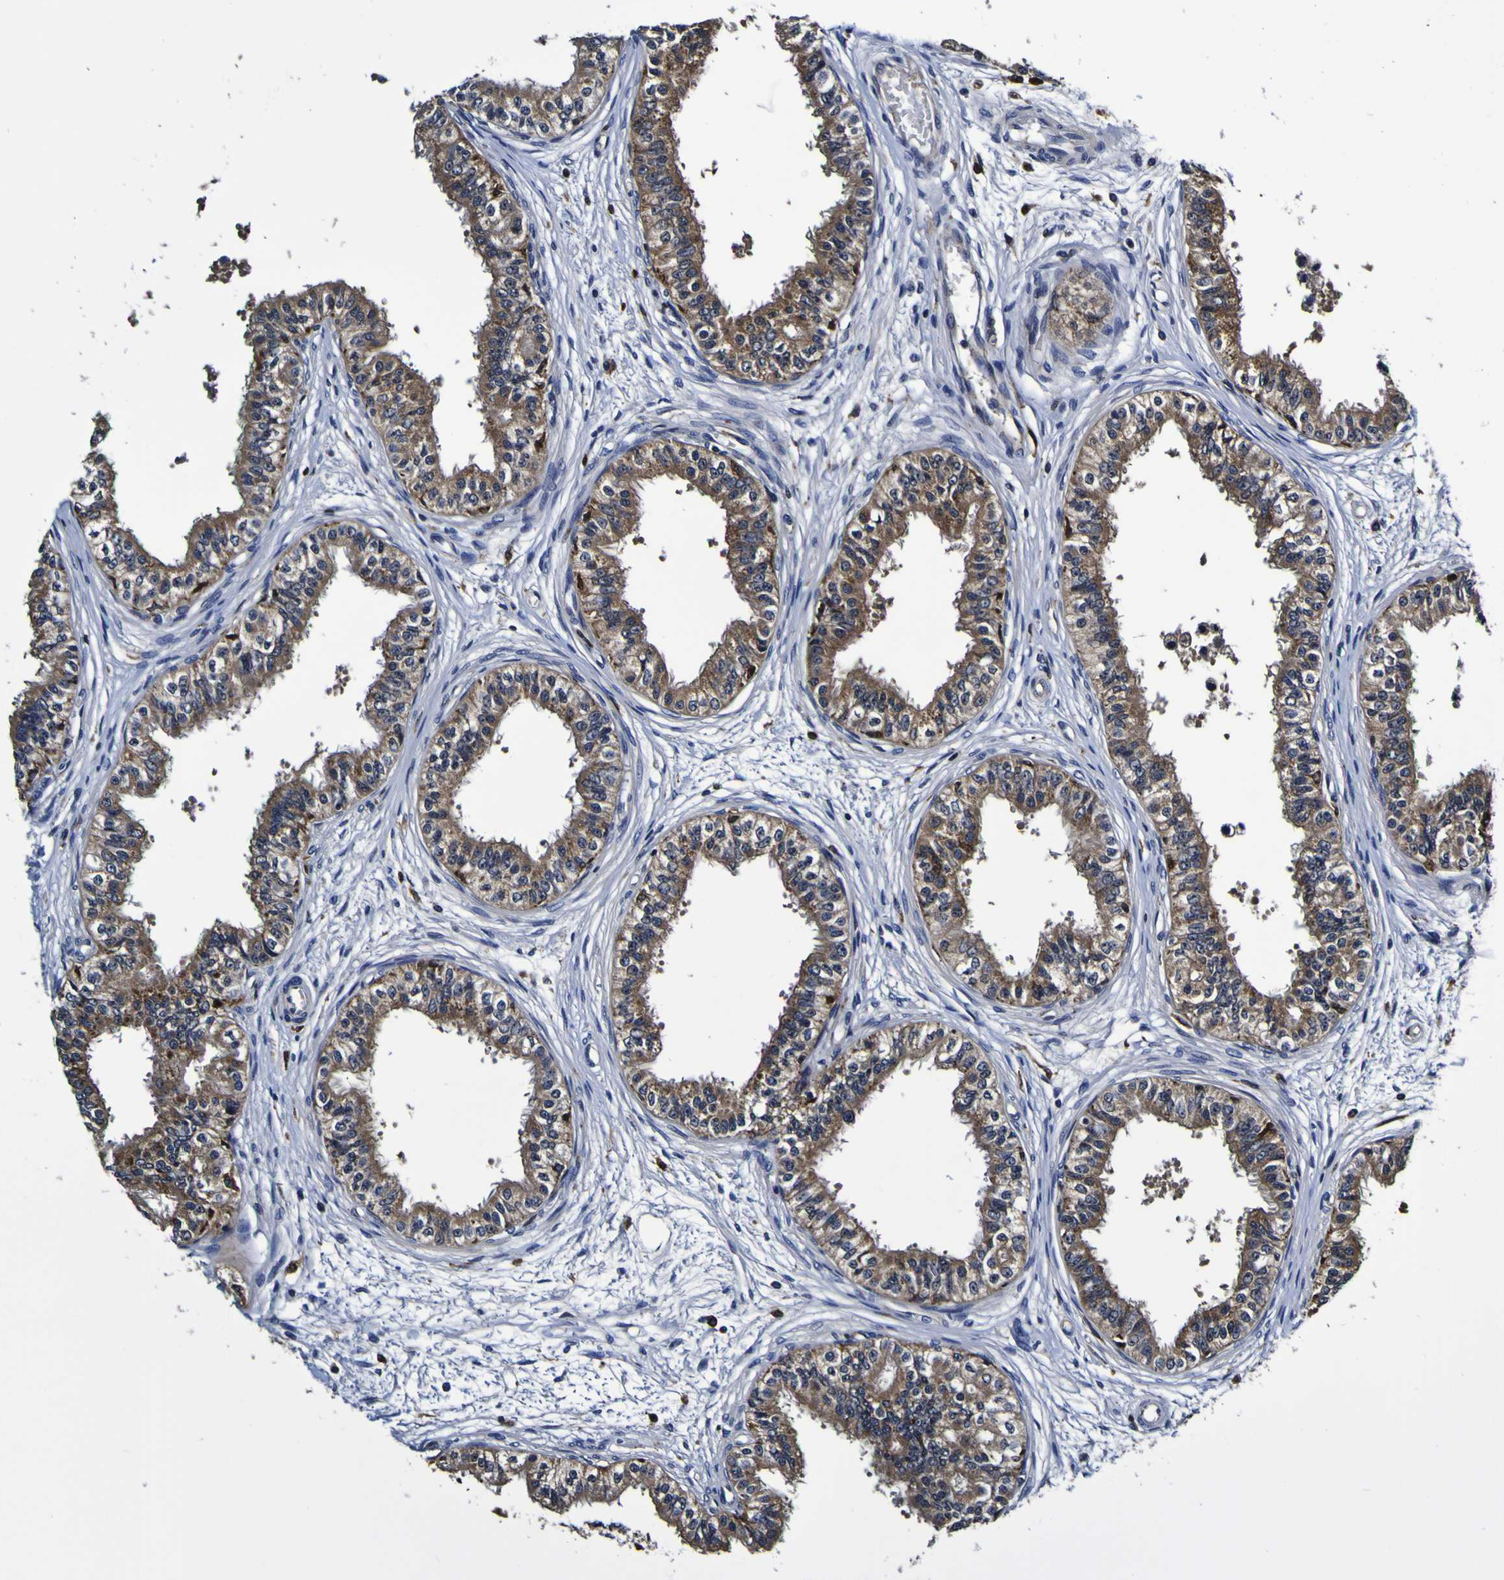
{"staining": {"intensity": "moderate", "quantity": "25%-75%", "location": "cytoplasmic/membranous"}, "tissue": "epididymis", "cell_type": "Glandular cells", "image_type": "normal", "snomed": [{"axis": "morphology", "description": "Normal tissue, NOS"}, {"axis": "morphology", "description": "Adenocarcinoma, metastatic, NOS"}, {"axis": "topography", "description": "Testis"}, {"axis": "topography", "description": "Epididymis"}], "caption": "An immunohistochemistry photomicrograph of unremarkable tissue is shown. Protein staining in brown highlights moderate cytoplasmic/membranous positivity in epididymis within glandular cells.", "gene": "GPX1", "patient": {"sex": "male", "age": 26}}